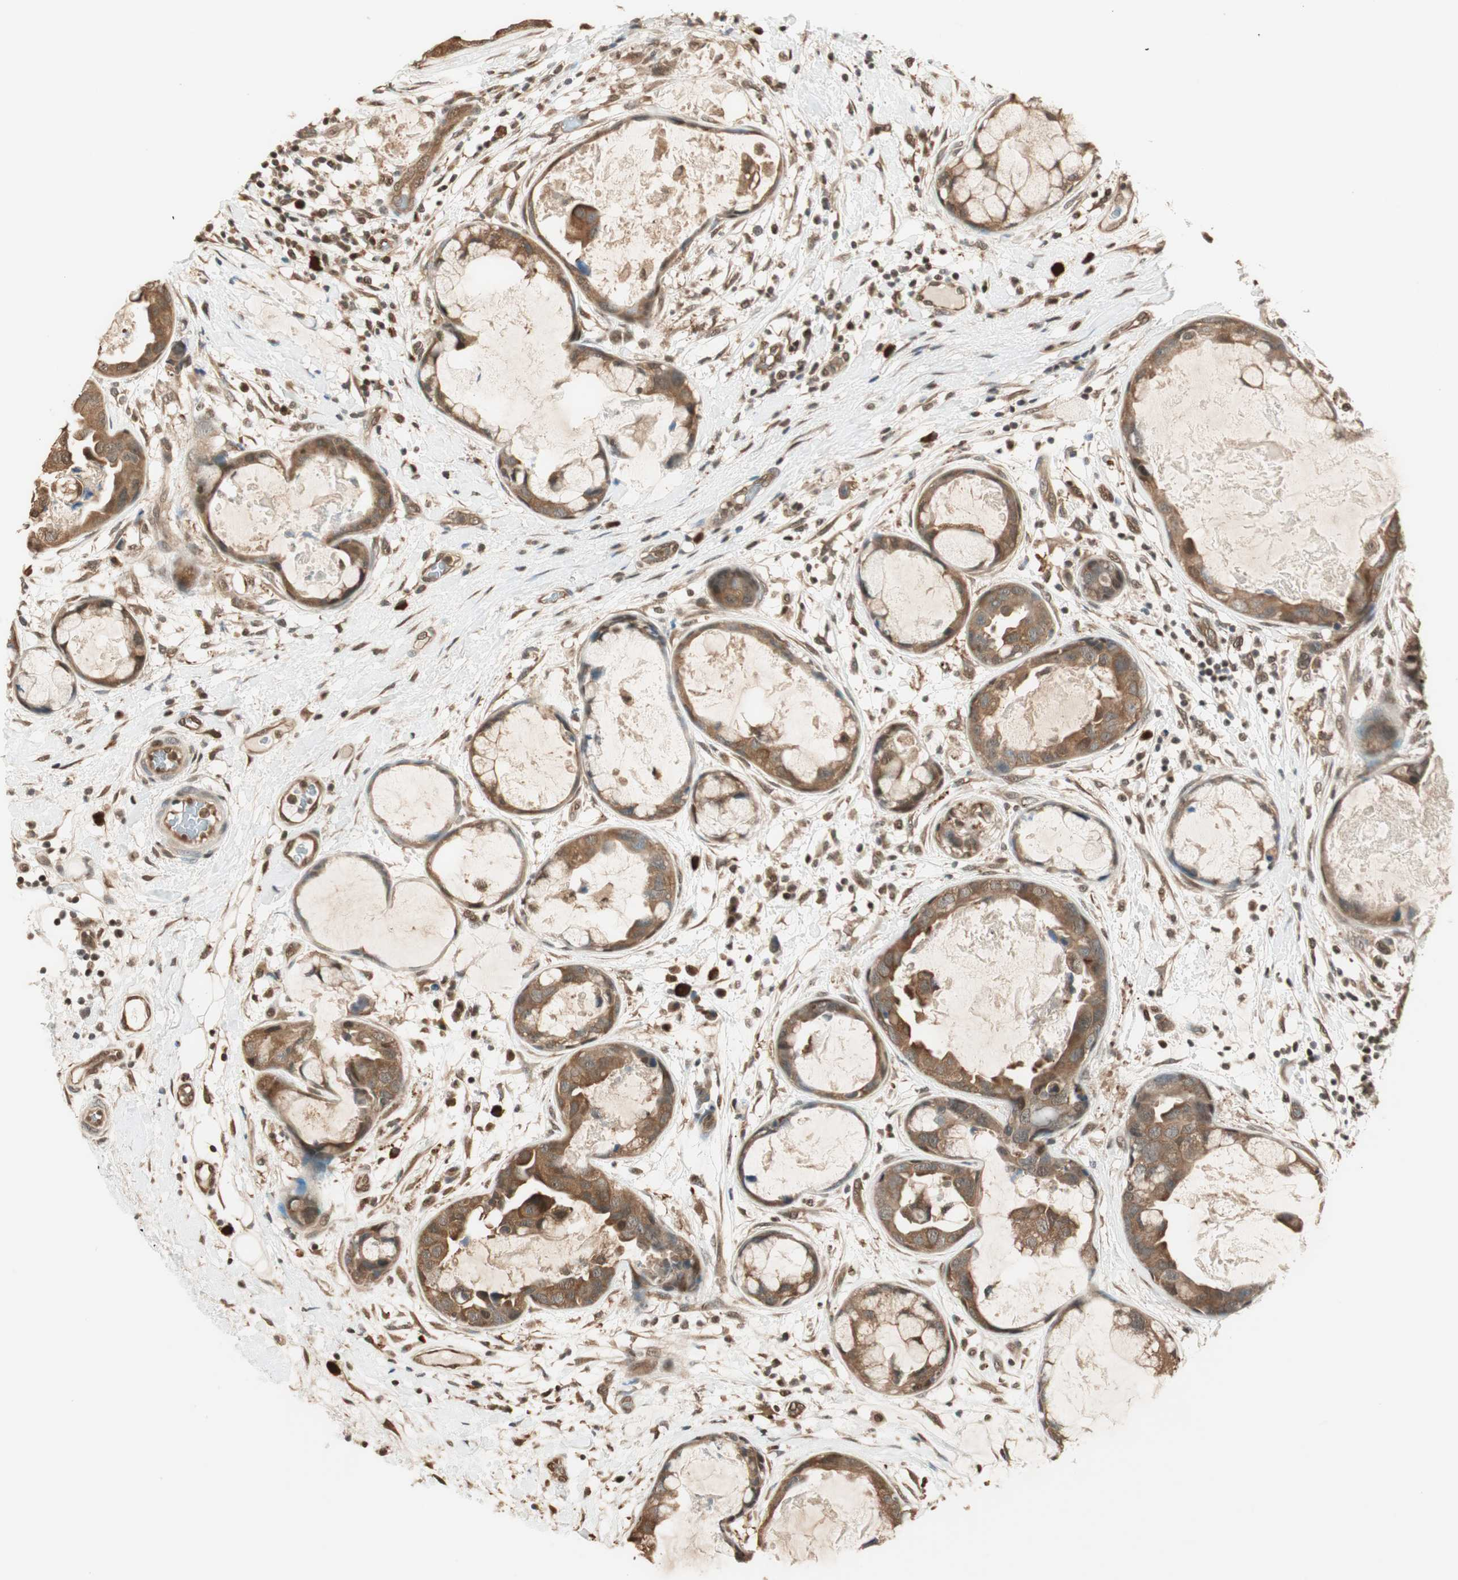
{"staining": {"intensity": "moderate", "quantity": ">75%", "location": "cytoplasmic/membranous"}, "tissue": "breast cancer", "cell_type": "Tumor cells", "image_type": "cancer", "snomed": [{"axis": "morphology", "description": "Duct carcinoma"}, {"axis": "topography", "description": "Breast"}], "caption": "The micrograph displays immunohistochemical staining of breast intraductal carcinoma. There is moderate cytoplasmic/membranous expression is identified in about >75% of tumor cells.", "gene": "ZNF443", "patient": {"sex": "female", "age": 40}}